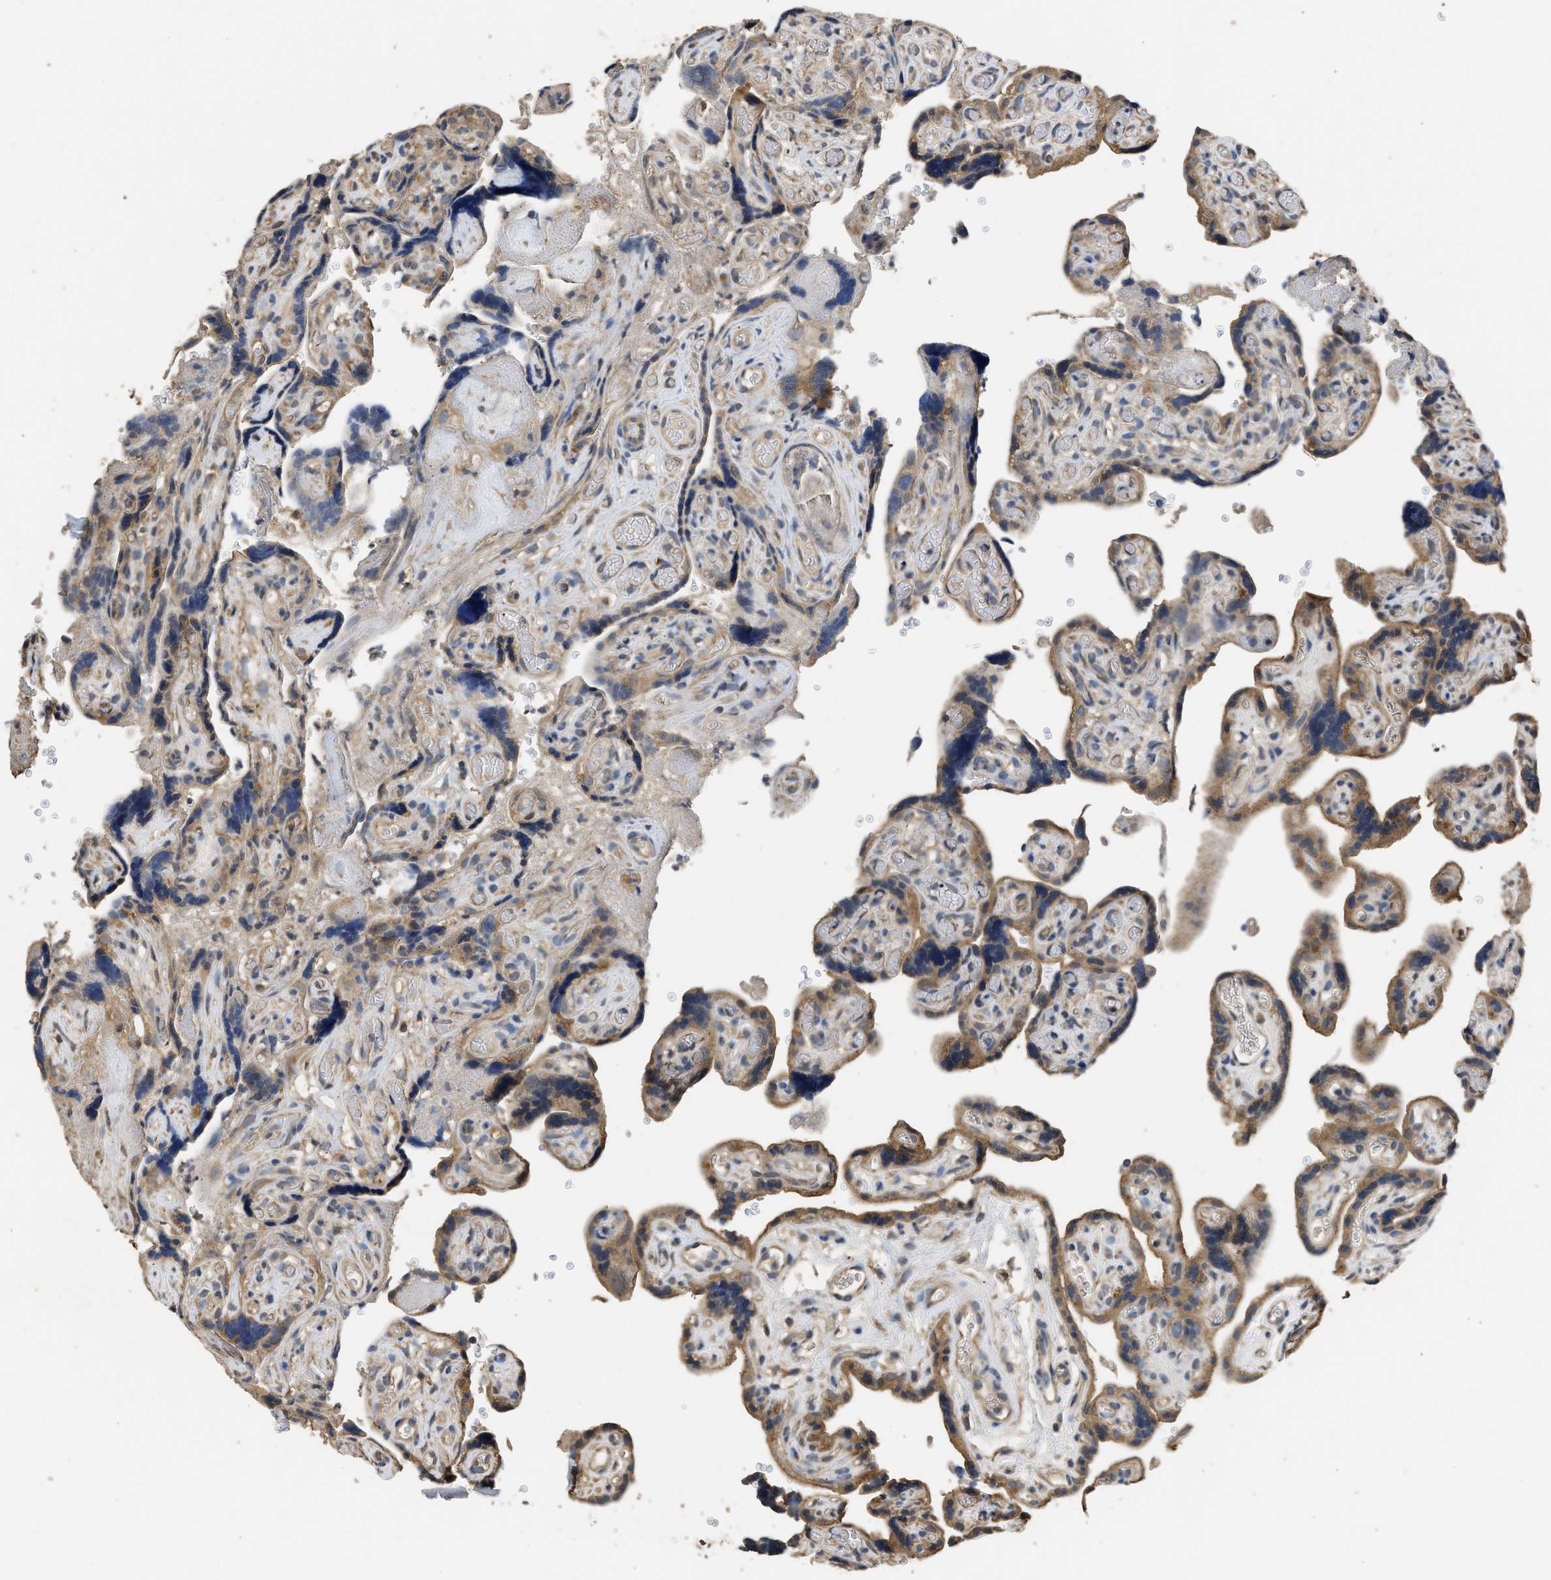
{"staining": {"intensity": "moderate", "quantity": ">75%", "location": "cytoplasmic/membranous"}, "tissue": "placenta", "cell_type": "Trophoblastic cells", "image_type": "normal", "snomed": [{"axis": "morphology", "description": "Normal tissue, NOS"}, {"axis": "topography", "description": "Placenta"}], "caption": "Unremarkable placenta was stained to show a protein in brown. There is medium levels of moderate cytoplasmic/membranous positivity in about >75% of trophoblastic cells.", "gene": "SPINT2", "patient": {"sex": "female", "age": 30}}